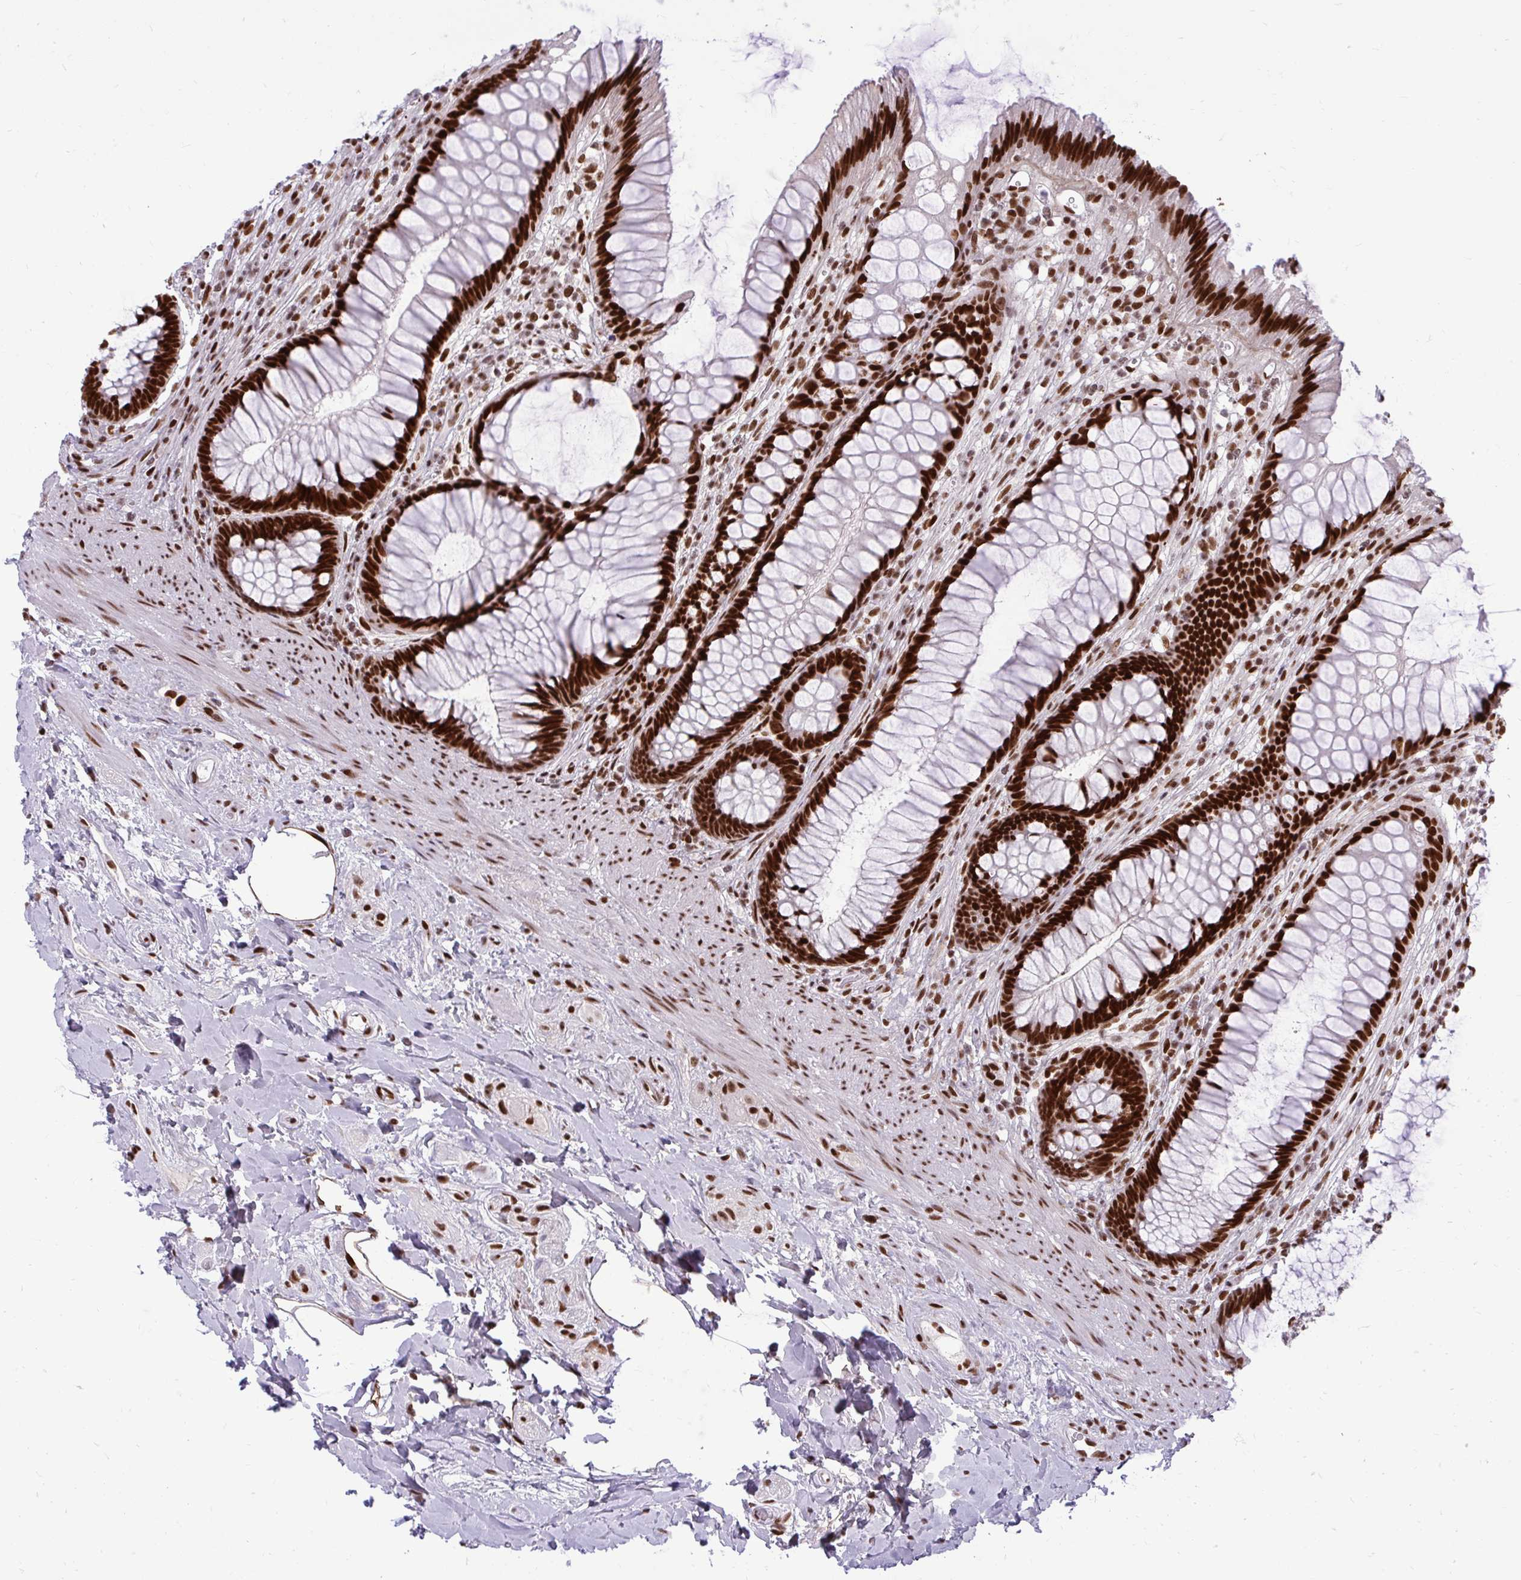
{"staining": {"intensity": "strong", "quantity": ">75%", "location": "nuclear"}, "tissue": "rectum", "cell_type": "Glandular cells", "image_type": "normal", "snomed": [{"axis": "morphology", "description": "Normal tissue, NOS"}, {"axis": "topography", "description": "Rectum"}], "caption": "A photomicrograph of rectum stained for a protein exhibits strong nuclear brown staining in glandular cells. (DAB IHC with brightfield microscopy, high magnification).", "gene": "CDYL", "patient": {"sex": "male", "age": 53}}